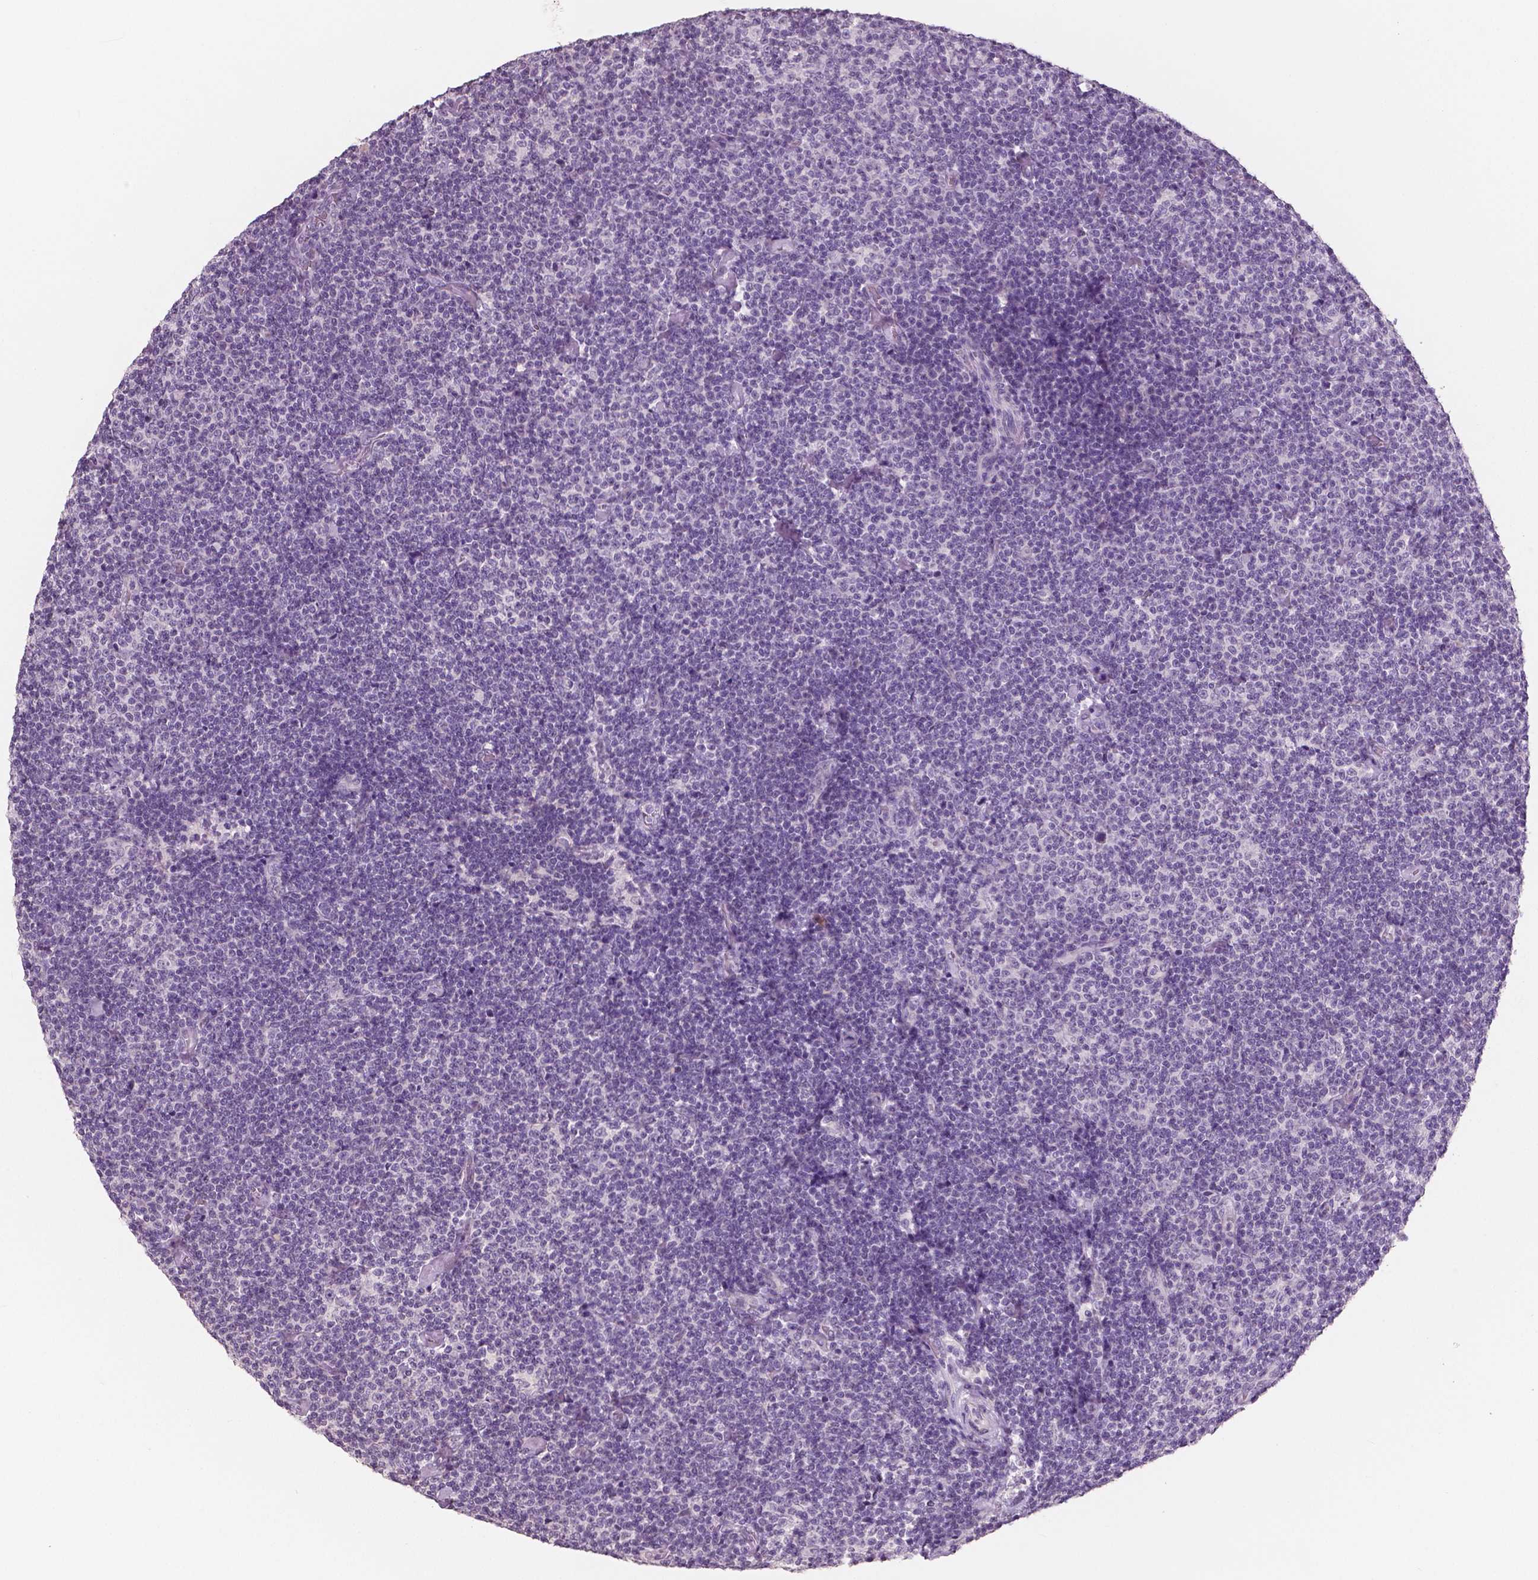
{"staining": {"intensity": "negative", "quantity": "none", "location": "none"}, "tissue": "lymphoma", "cell_type": "Tumor cells", "image_type": "cancer", "snomed": [{"axis": "morphology", "description": "Malignant lymphoma, non-Hodgkin's type, Low grade"}, {"axis": "topography", "description": "Lymph node"}], "caption": "Tumor cells show no significant protein expression in low-grade malignant lymphoma, non-Hodgkin's type.", "gene": "NECAB1", "patient": {"sex": "male", "age": 81}}